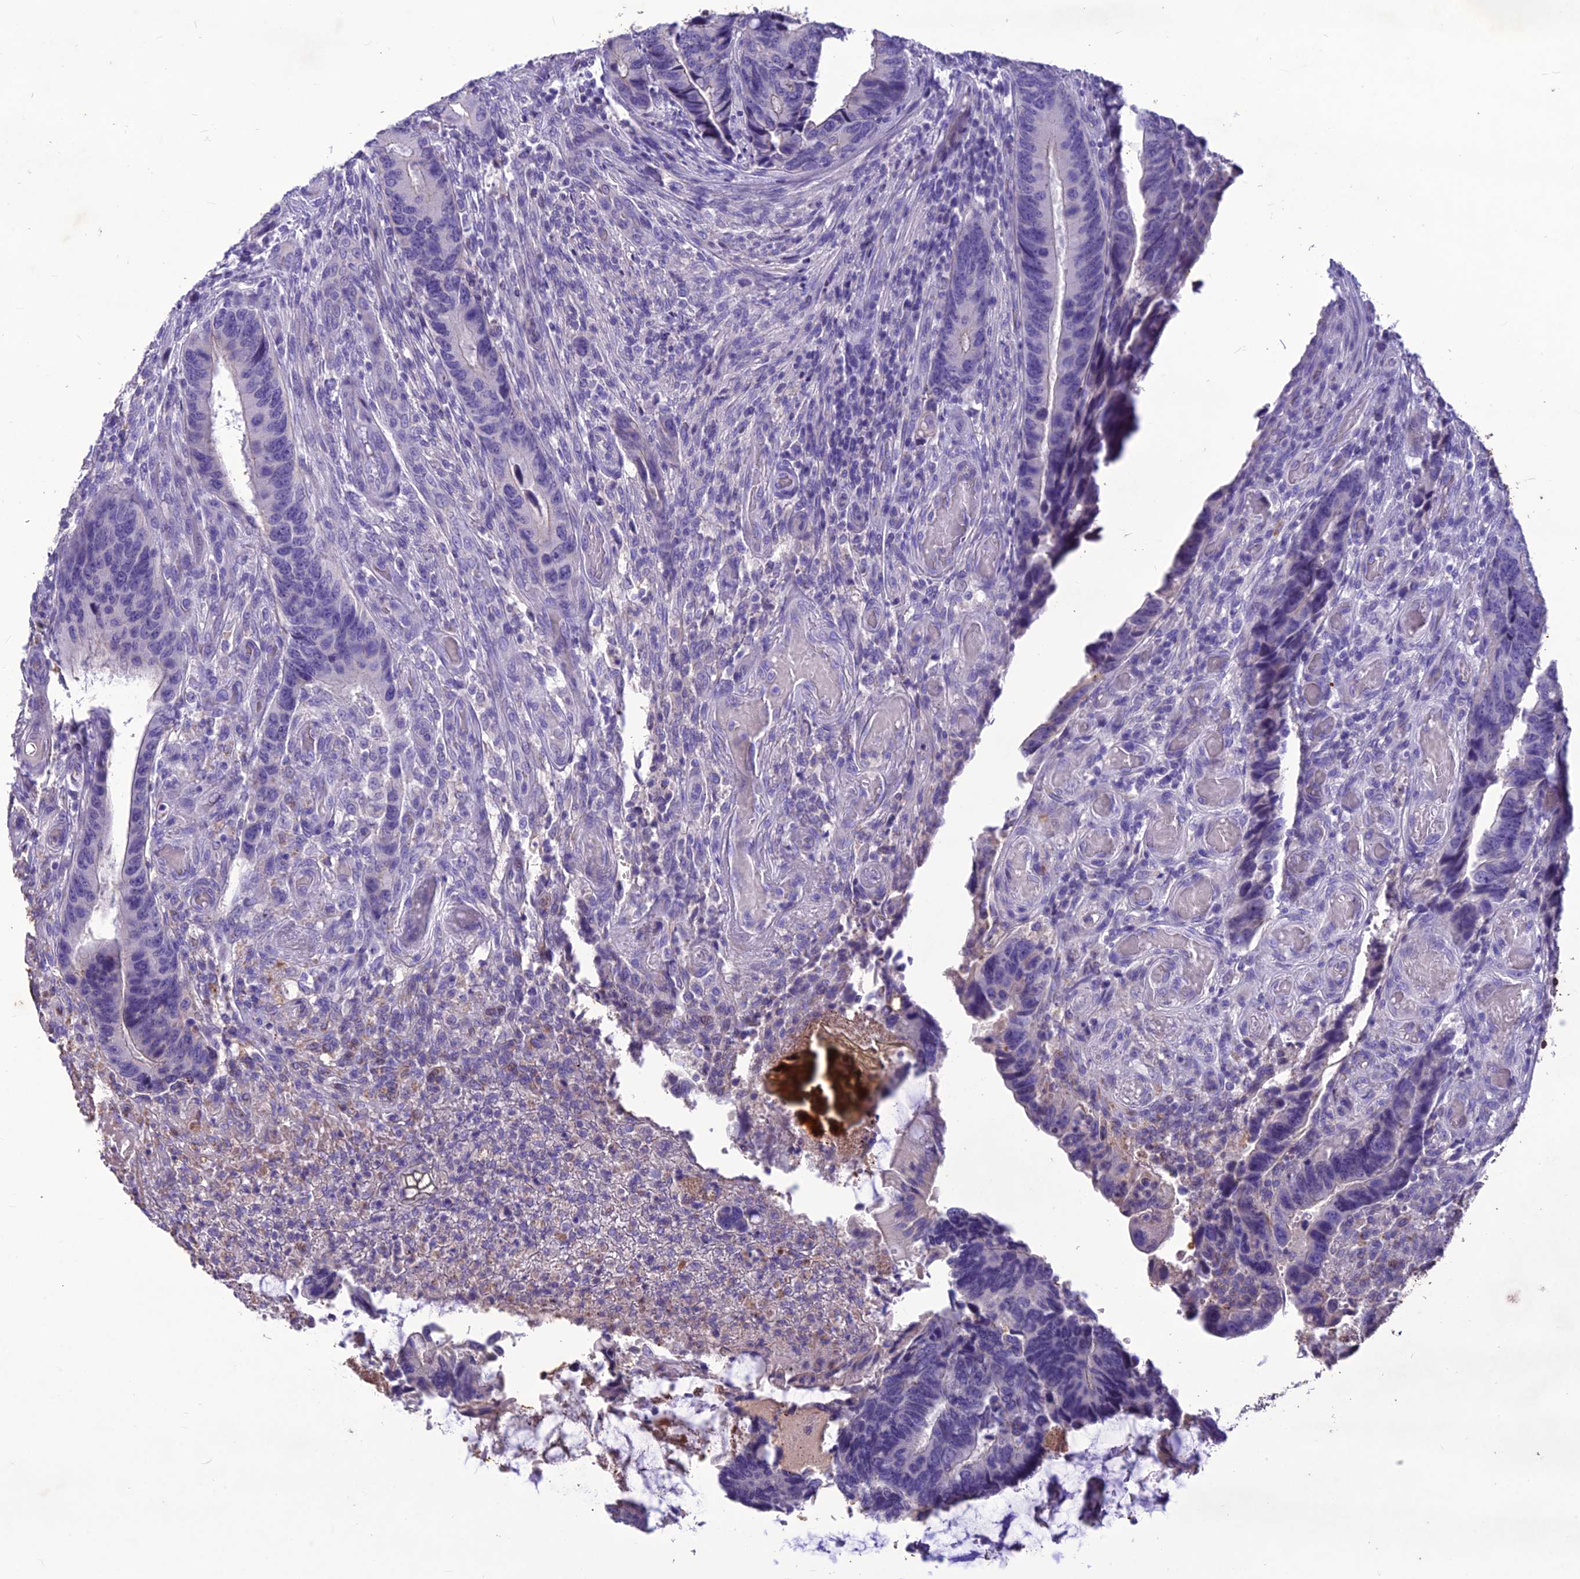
{"staining": {"intensity": "negative", "quantity": "none", "location": "none"}, "tissue": "colorectal cancer", "cell_type": "Tumor cells", "image_type": "cancer", "snomed": [{"axis": "morphology", "description": "Adenocarcinoma, NOS"}, {"axis": "topography", "description": "Colon"}], "caption": "Tumor cells are negative for protein expression in human colorectal cancer.", "gene": "IFT172", "patient": {"sex": "male", "age": 87}}